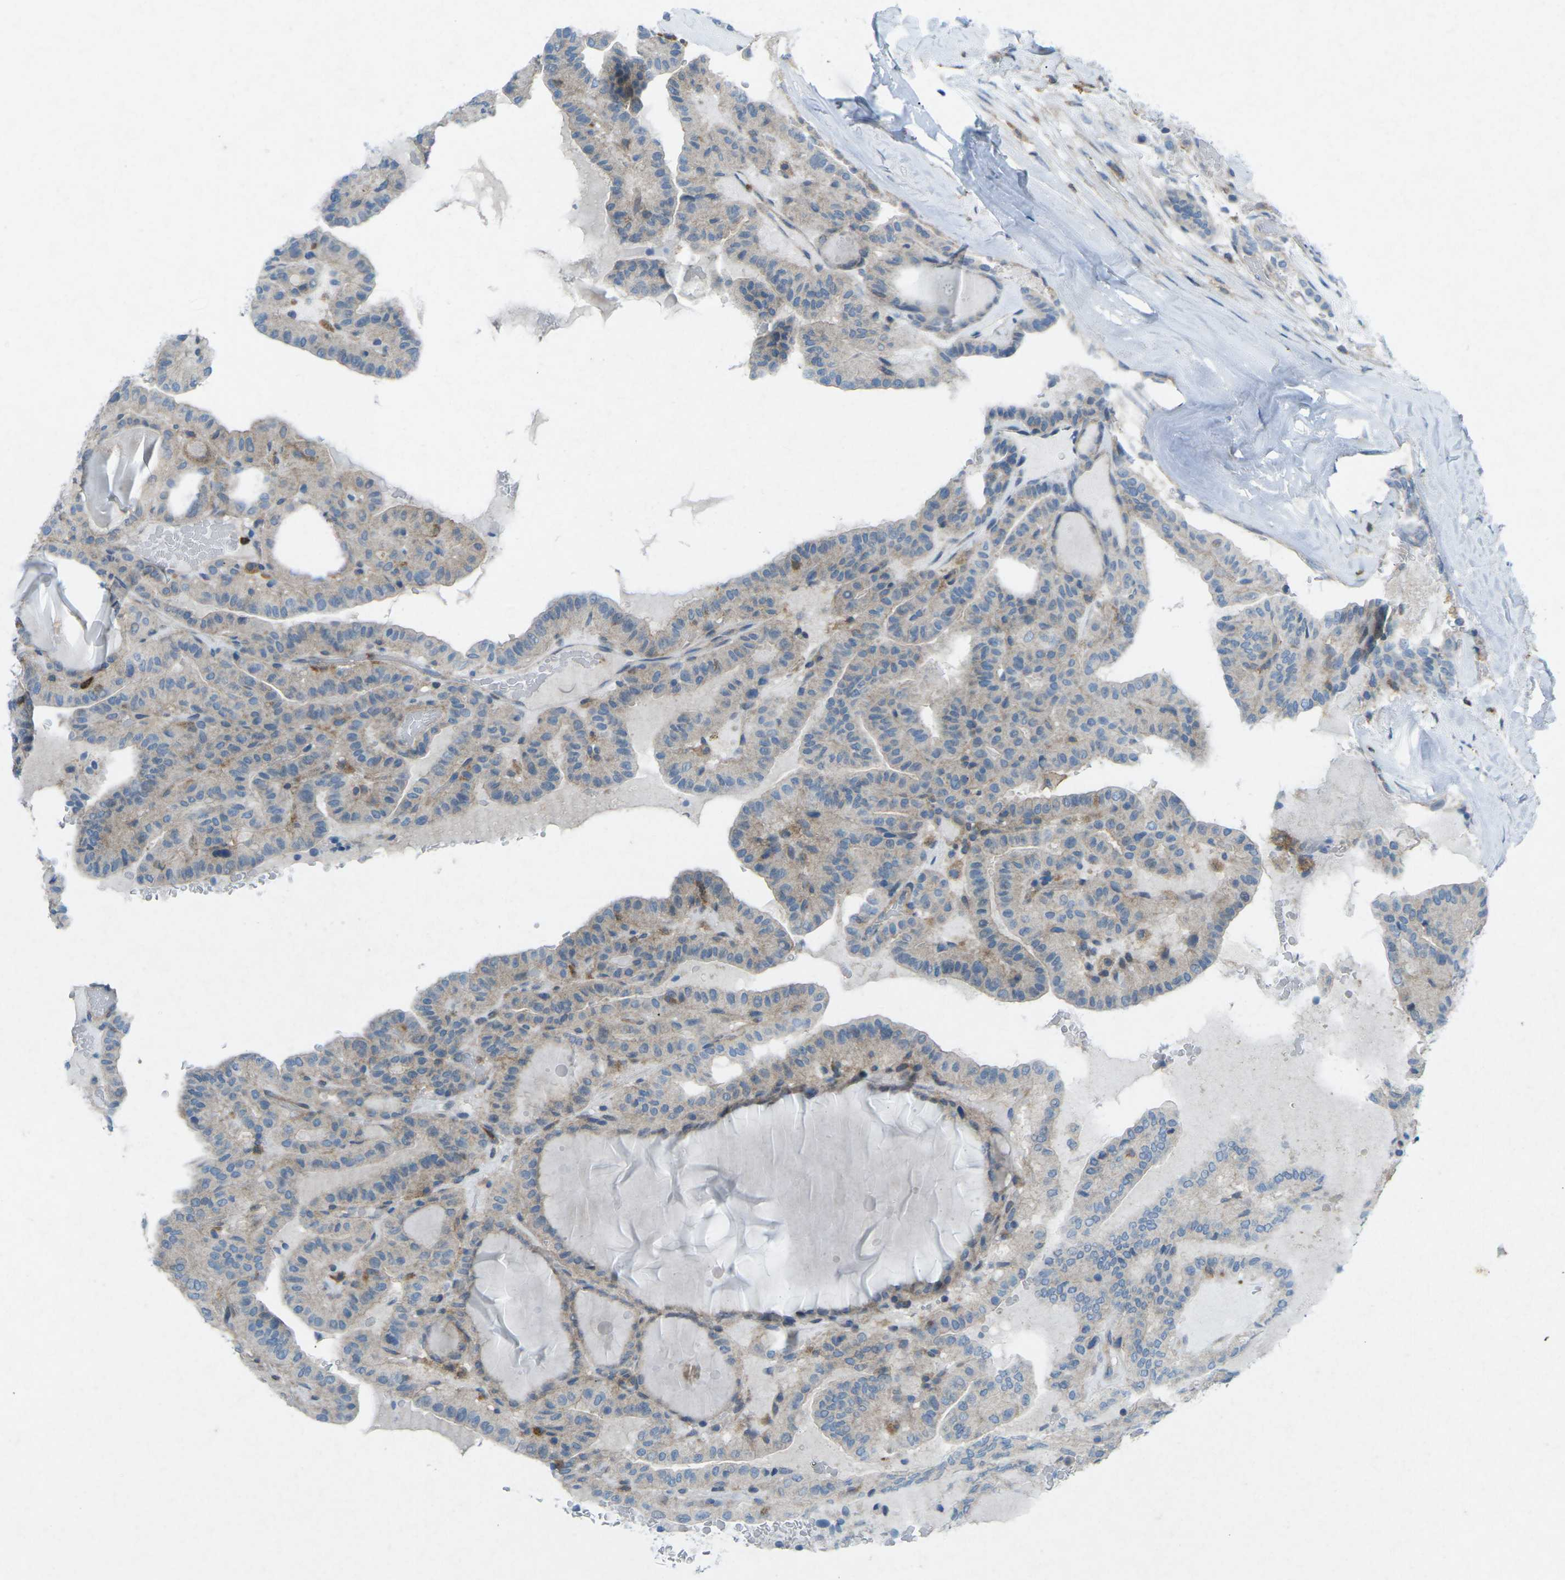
{"staining": {"intensity": "weak", "quantity": "<25%", "location": "cytoplasmic/membranous"}, "tissue": "thyroid cancer", "cell_type": "Tumor cells", "image_type": "cancer", "snomed": [{"axis": "morphology", "description": "Papillary adenocarcinoma, NOS"}, {"axis": "topography", "description": "Thyroid gland"}], "caption": "A histopathology image of thyroid papillary adenocarcinoma stained for a protein shows no brown staining in tumor cells.", "gene": "STK11", "patient": {"sex": "male", "age": 77}}